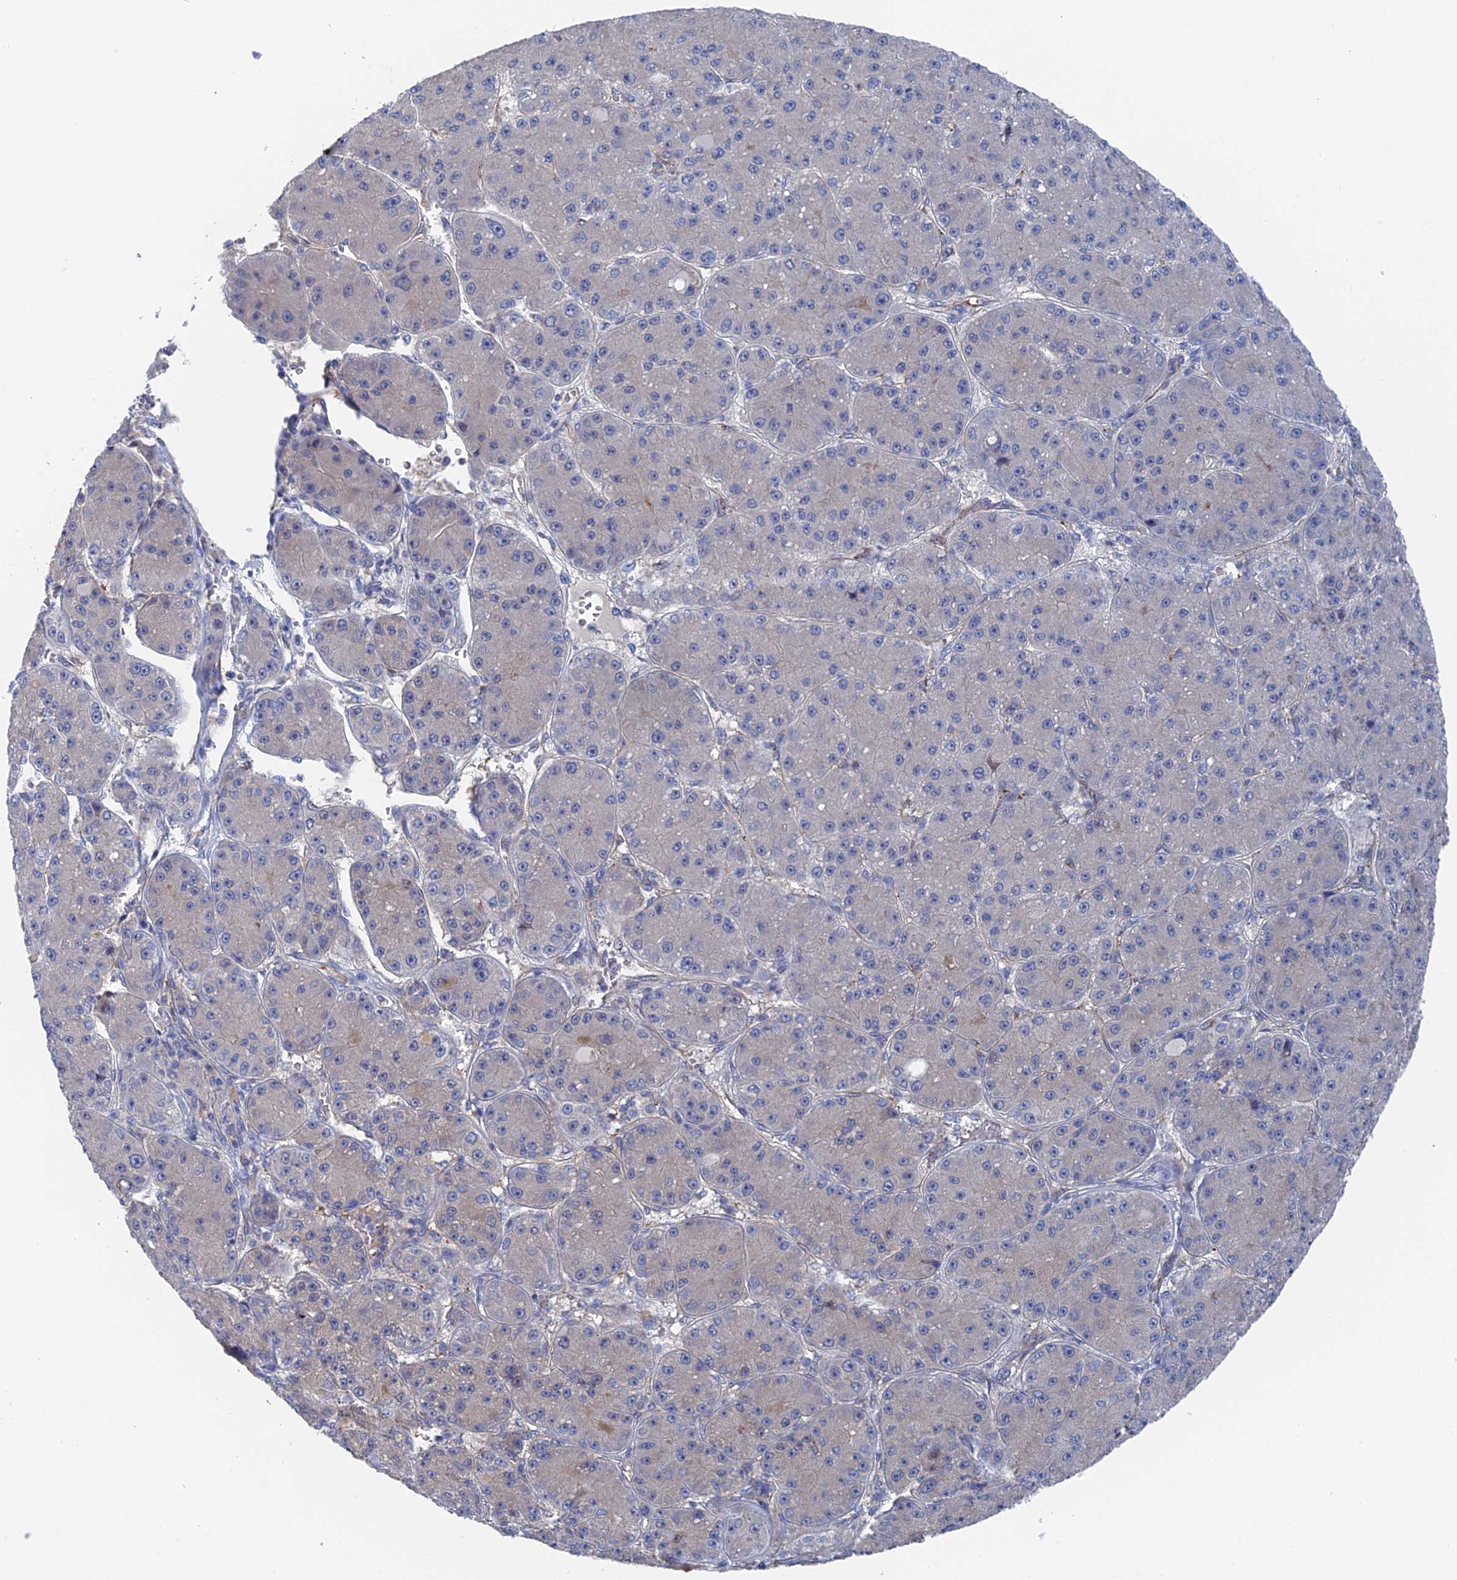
{"staining": {"intensity": "negative", "quantity": "none", "location": "none"}, "tissue": "liver cancer", "cell_type": "Tumor cells", "image_type": "cancer", "snomed": [{"axis": "morphology", "description": "Carcinoma, Hepatocellular, NOS"}, {"axis": "topography", "description": "Liver"}], "caption": "This is an IHC histopathology image of liver hepatocellular carcinoma. There is no expression in tumor cells.", "gene": "MTHFSD", "patient": {"sex": "male", "age": 67}}